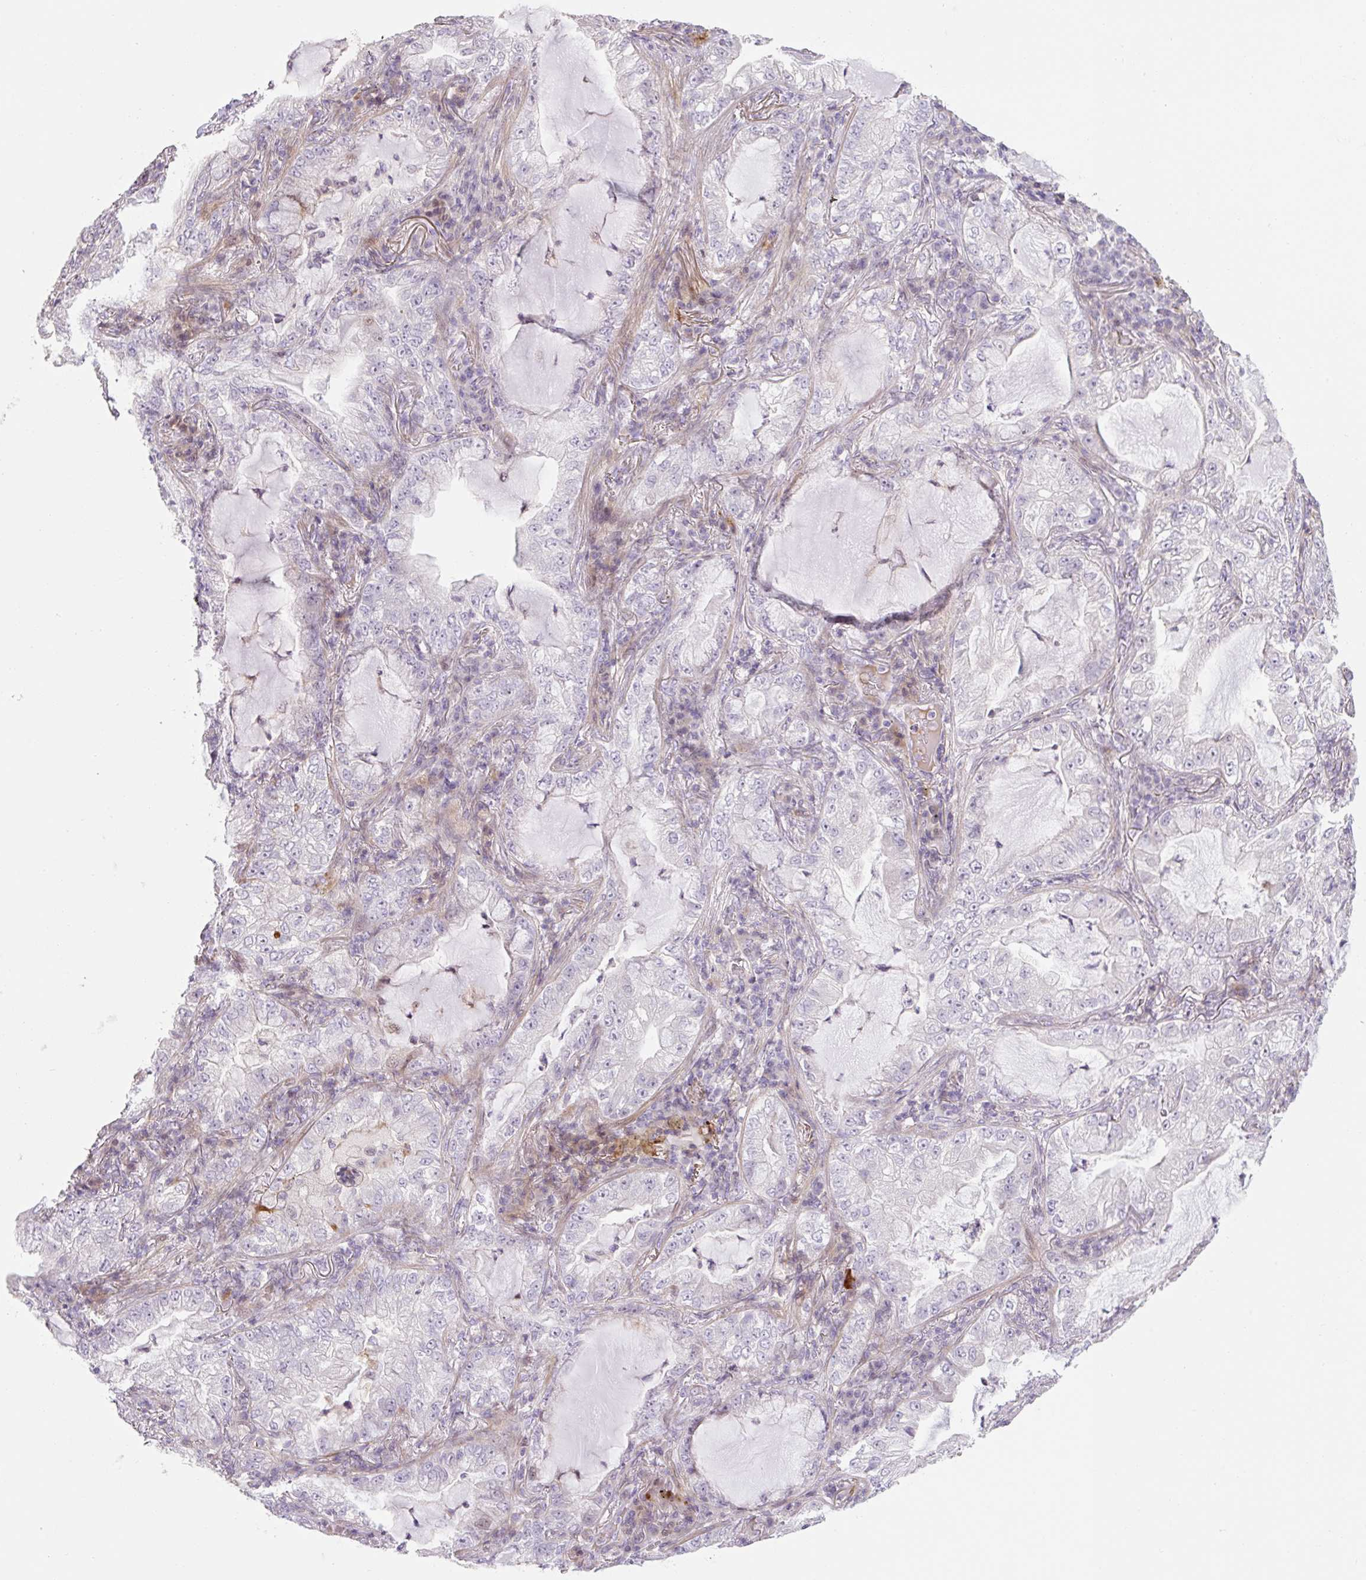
{"staining": {"intensity": "negative", "quantity": "none", "location": "none"}, "tissue": "lung cancer", "cell_type": "Tumor cells", "image_type": "cancer", "snomed": [{"axis": "morphology", "description": "Adenocarcinoma, NOS"}, {"axis": "topography", "description": "Lung"}], "caption": "Tumor cells are negative for brown protein staining in lung adenocarcinoma. (DAB (3,3'-diaminobenzidine) IHC visualized using brightfield microscopy, high magnification).", "gene": "ZNF552", "patient": {"sex": "female", "age": 73}}